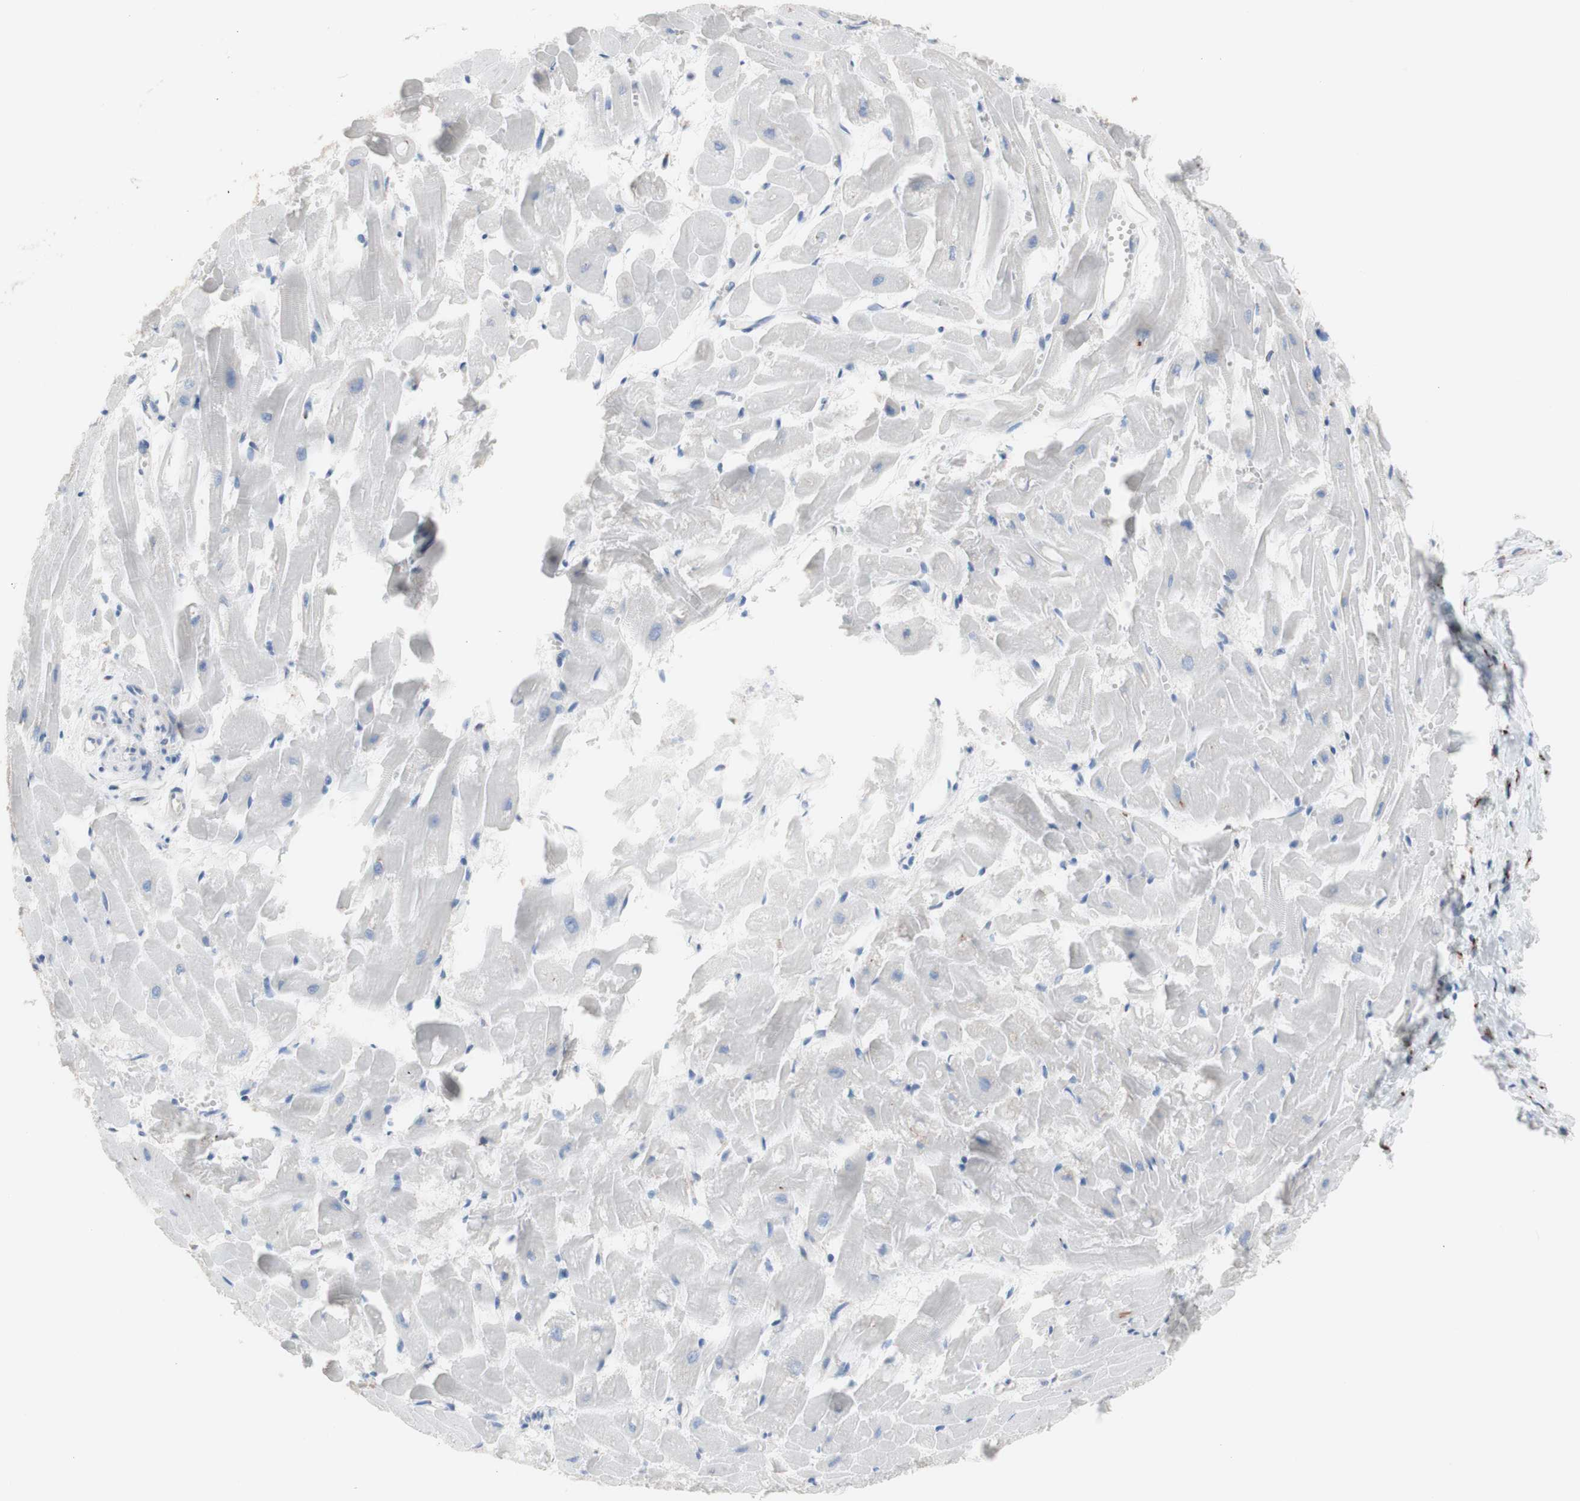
{"staining": {"intensity": "negative", "quantity": "none", "location": "none"}, "tissue": "heart muscle", "cell_type": "Cardiomyocytes", "image_type": "normal", "snomed": [{"axis": "morphology", "description": "Normal tissue, NOS"}, {"axis": "topography", "description": "Heart"}], "caption": "An immunohistochemistry image of normal heart muscle is shown. There is no staining in cardiomyocytes of heart muscle. Brightfield microscopy of IHC stained with DAB (3,3'-diaminobenzidine) (brown) and hematoxylin (blue), captured at high magnification.", "gene": "AGPAT5", "patient": {"sex": "female", "age": 19}}